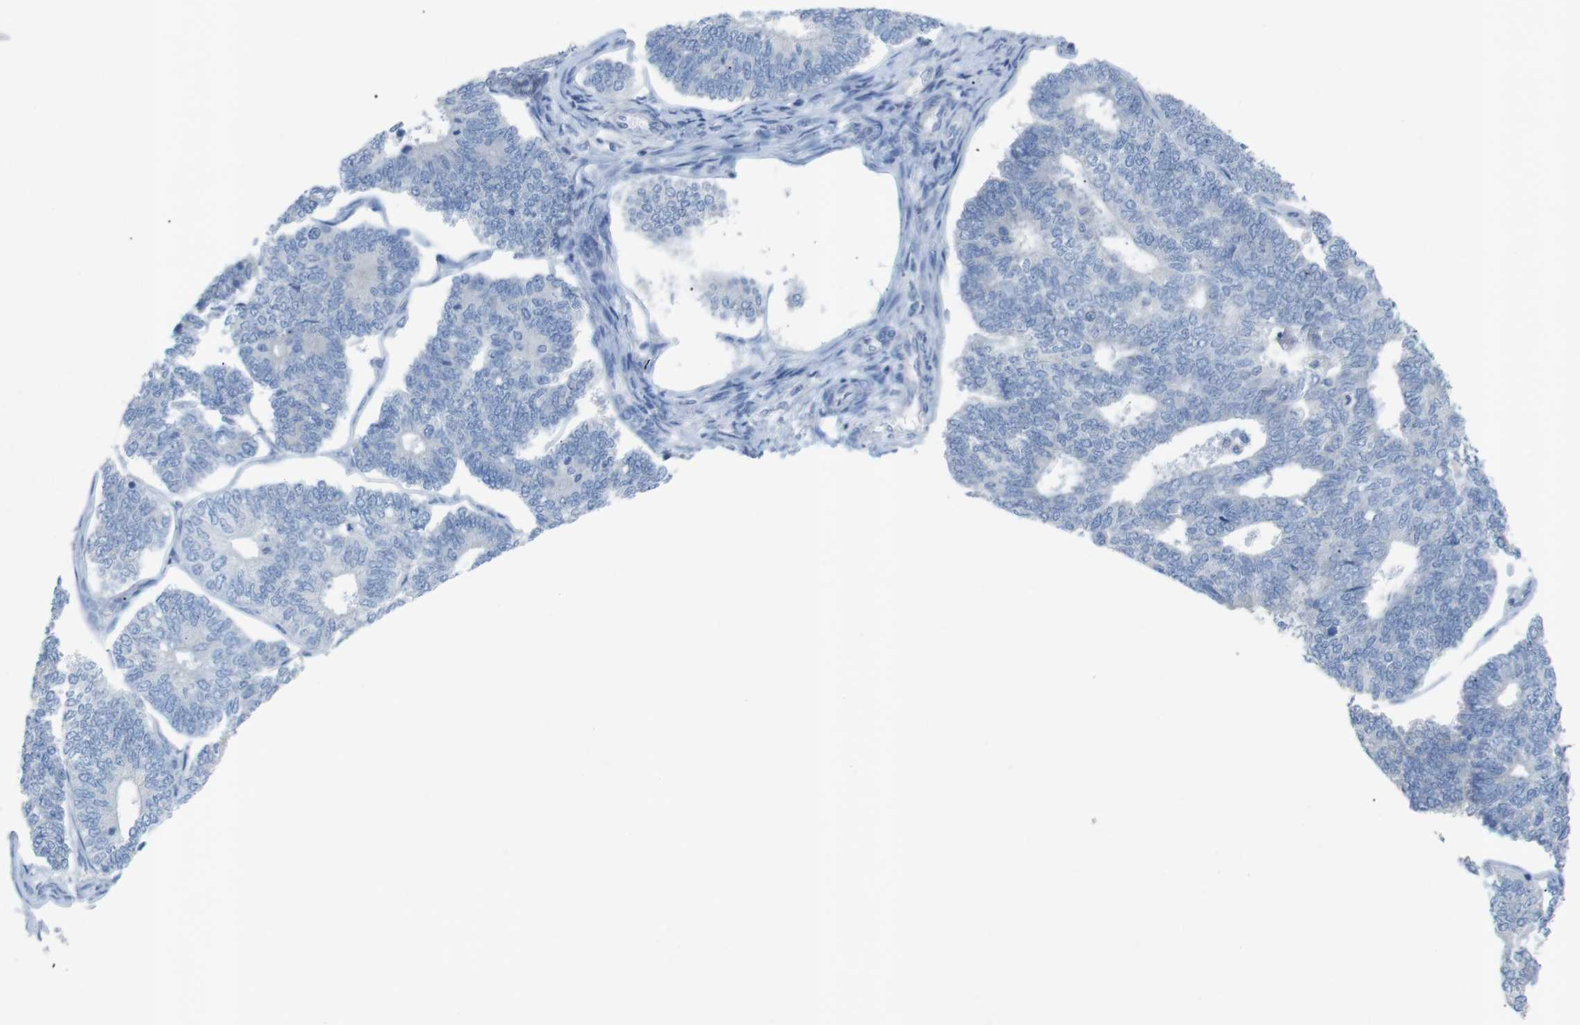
{"staining": {"intensity": "negative", "quantity": "none", "location": "none"}, "tissue": "endometrial cancer", "cell_type": "Tumor cells", "image_type": "cancer", "snomed": [{"axis": "morphology", "description": "Adenocarcinoma, NOS"}, {"axis": "topography", "description": "Endometrium"}], "caption": "Tumor cells show no significant positivity in endometrial cancer (adenocarcinoma). (DAB immunohistochemistry, high magnification).", "gene": "SALL4", "patient": {"sex": "female", "age": 70}}